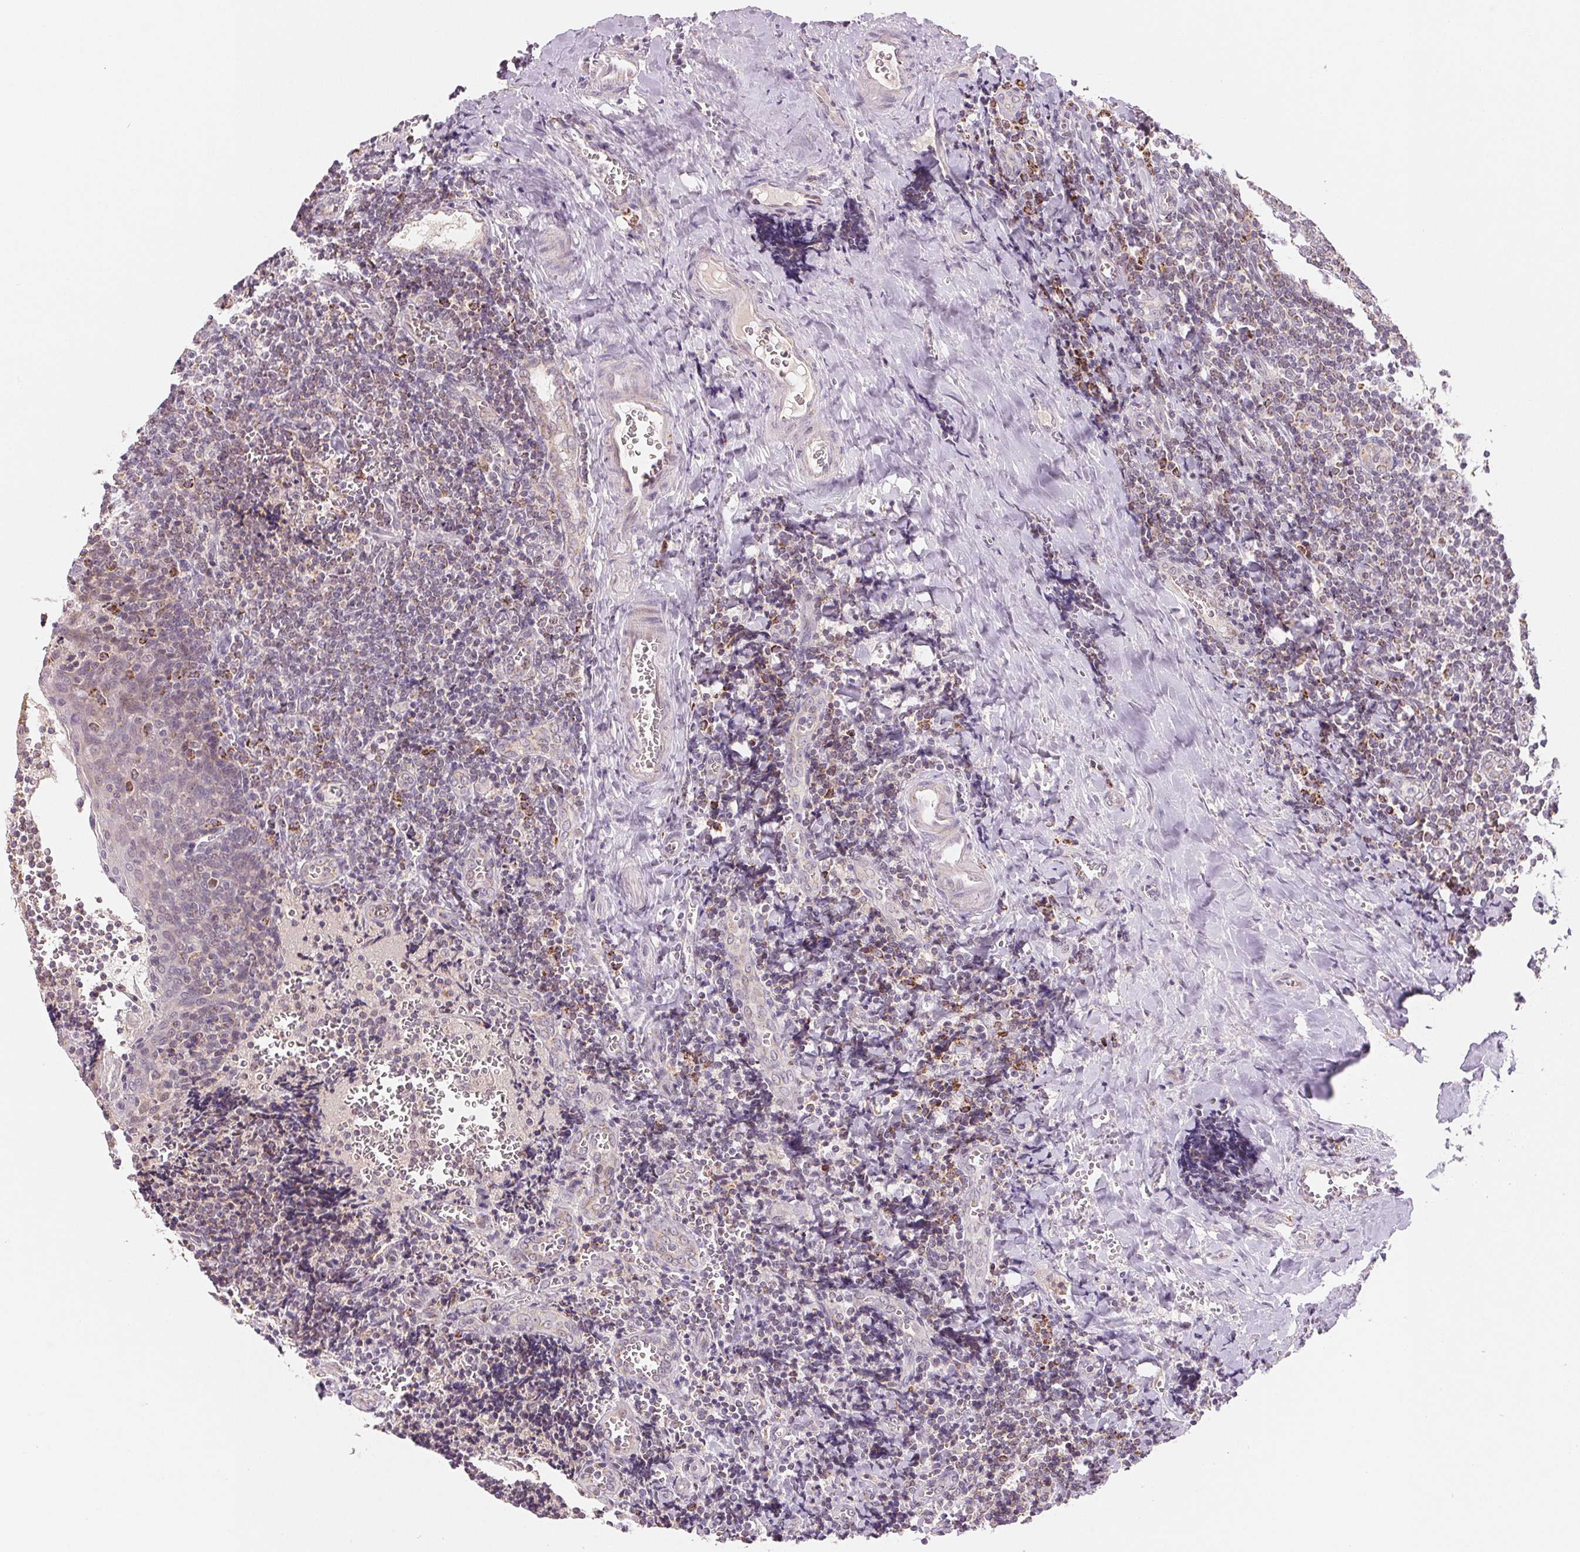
{"staining": {"intensity": "moderate", "quantity": "<25%", "location": "cytoplasmic/membranous"}, "tissue": "tonsil", "cell_type": "Germinal center cells", "image_type": "normal", "snomed": [{"axis": "morphology", "description": "Normal tissue, NOS"}, {"axis": "morphology", "description": "Inflammation, NOS"}, {"axis": "topography", "description": "Tonsil"}], "caption": "Germinal center cells demonstrate low levels of moderate cytoplasmic/membranous positivity in approximately <25% of cells in benign tonsil.", "gene": "HINT2", "patient": {"sex": "female", "age": 31}}